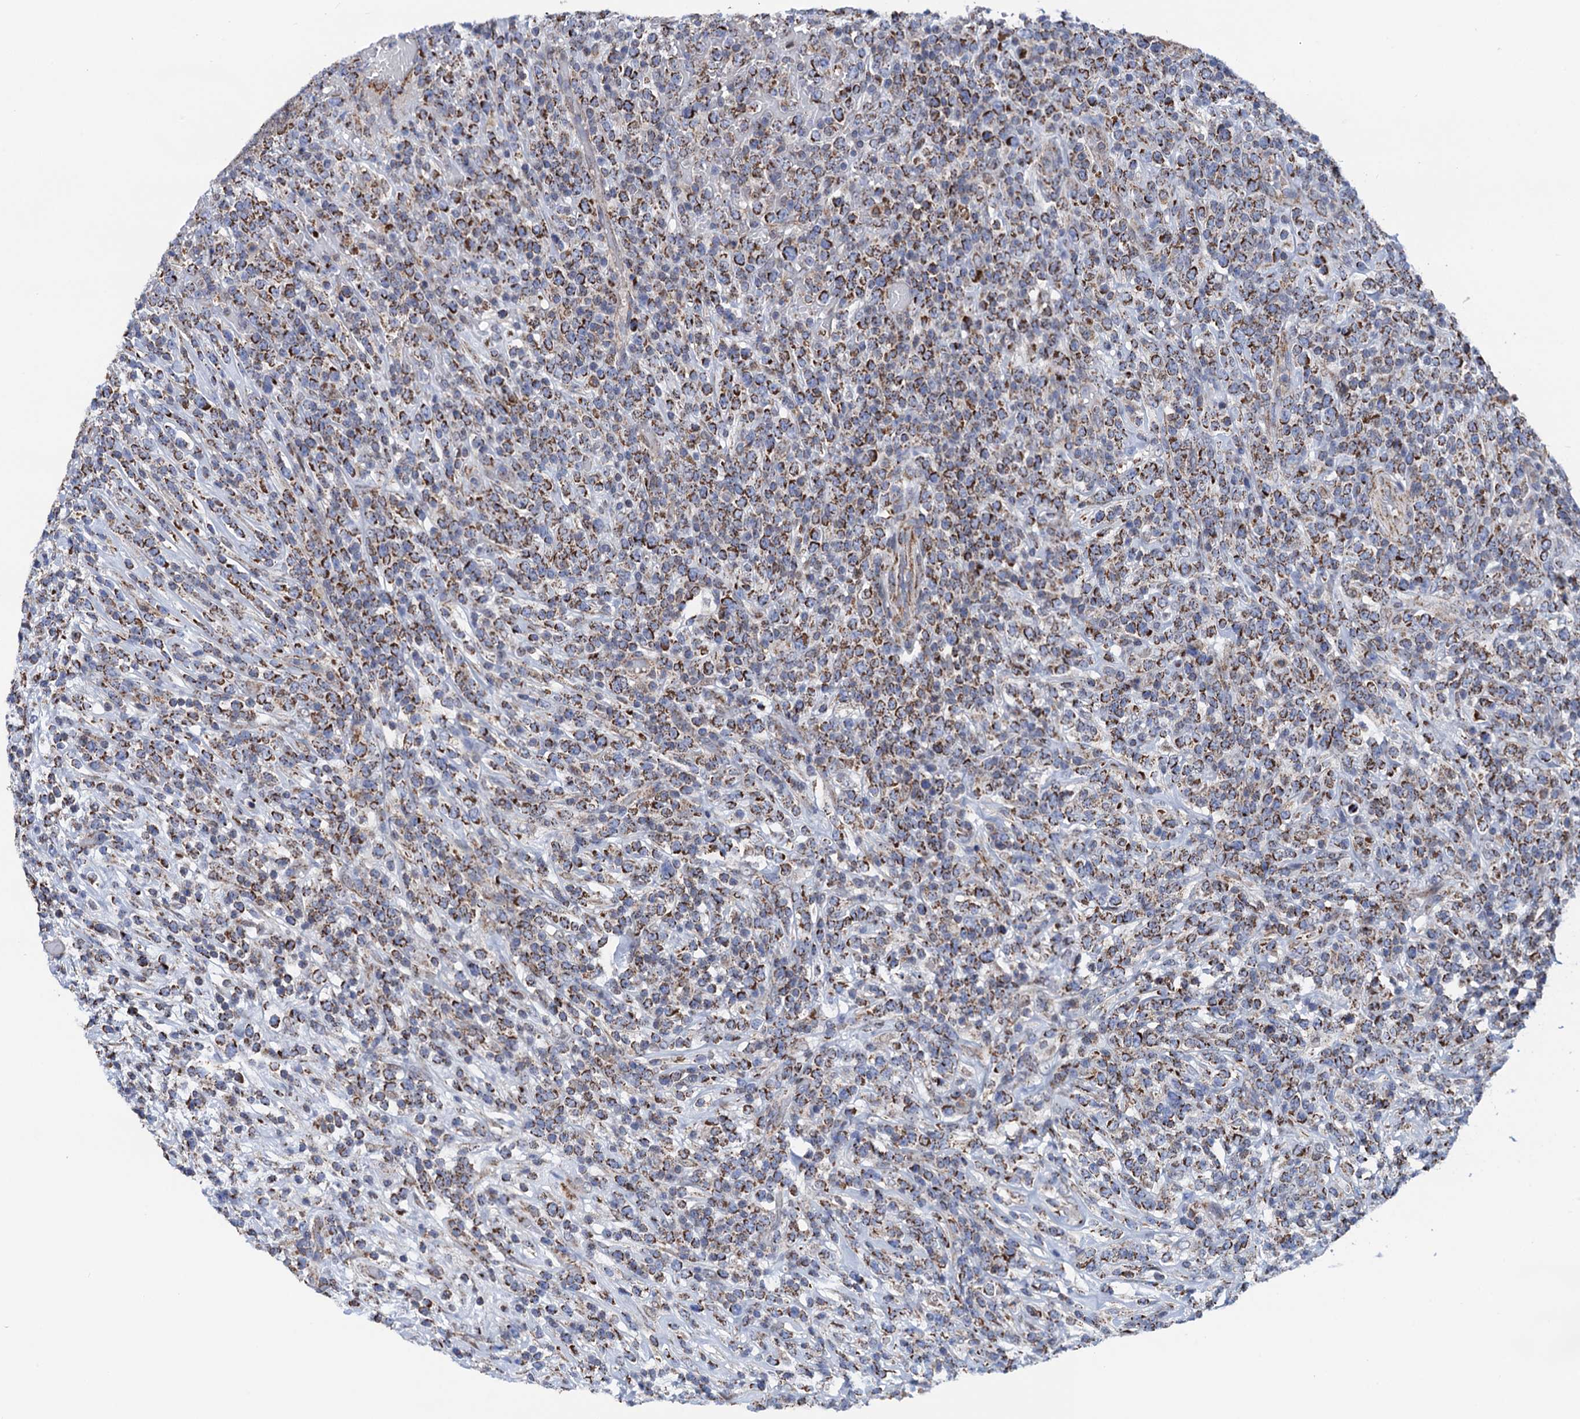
{"staining": {"intensity": "moderate", "quantity": ">75%", "location": "cytoplasmic/membranous"}, "tissue": "lymphoma", "cell_type": "Tumor cells", "image_type": "cancer", "snomed": [{"axis": "morphology", "description": "Malignant lymphoma, non-Hodgkin's type, High grade"}, {"axis": "topography", "description": "Colon"}], "caption": "There is medium levels of moderate cytoplasmic/membranous expression in tumor cells of lymphoma, as demonstrated by immunohistochemical staining (brown color).", "gene": "PTCD3", "patient": {"sex": "female", "age": 53}}